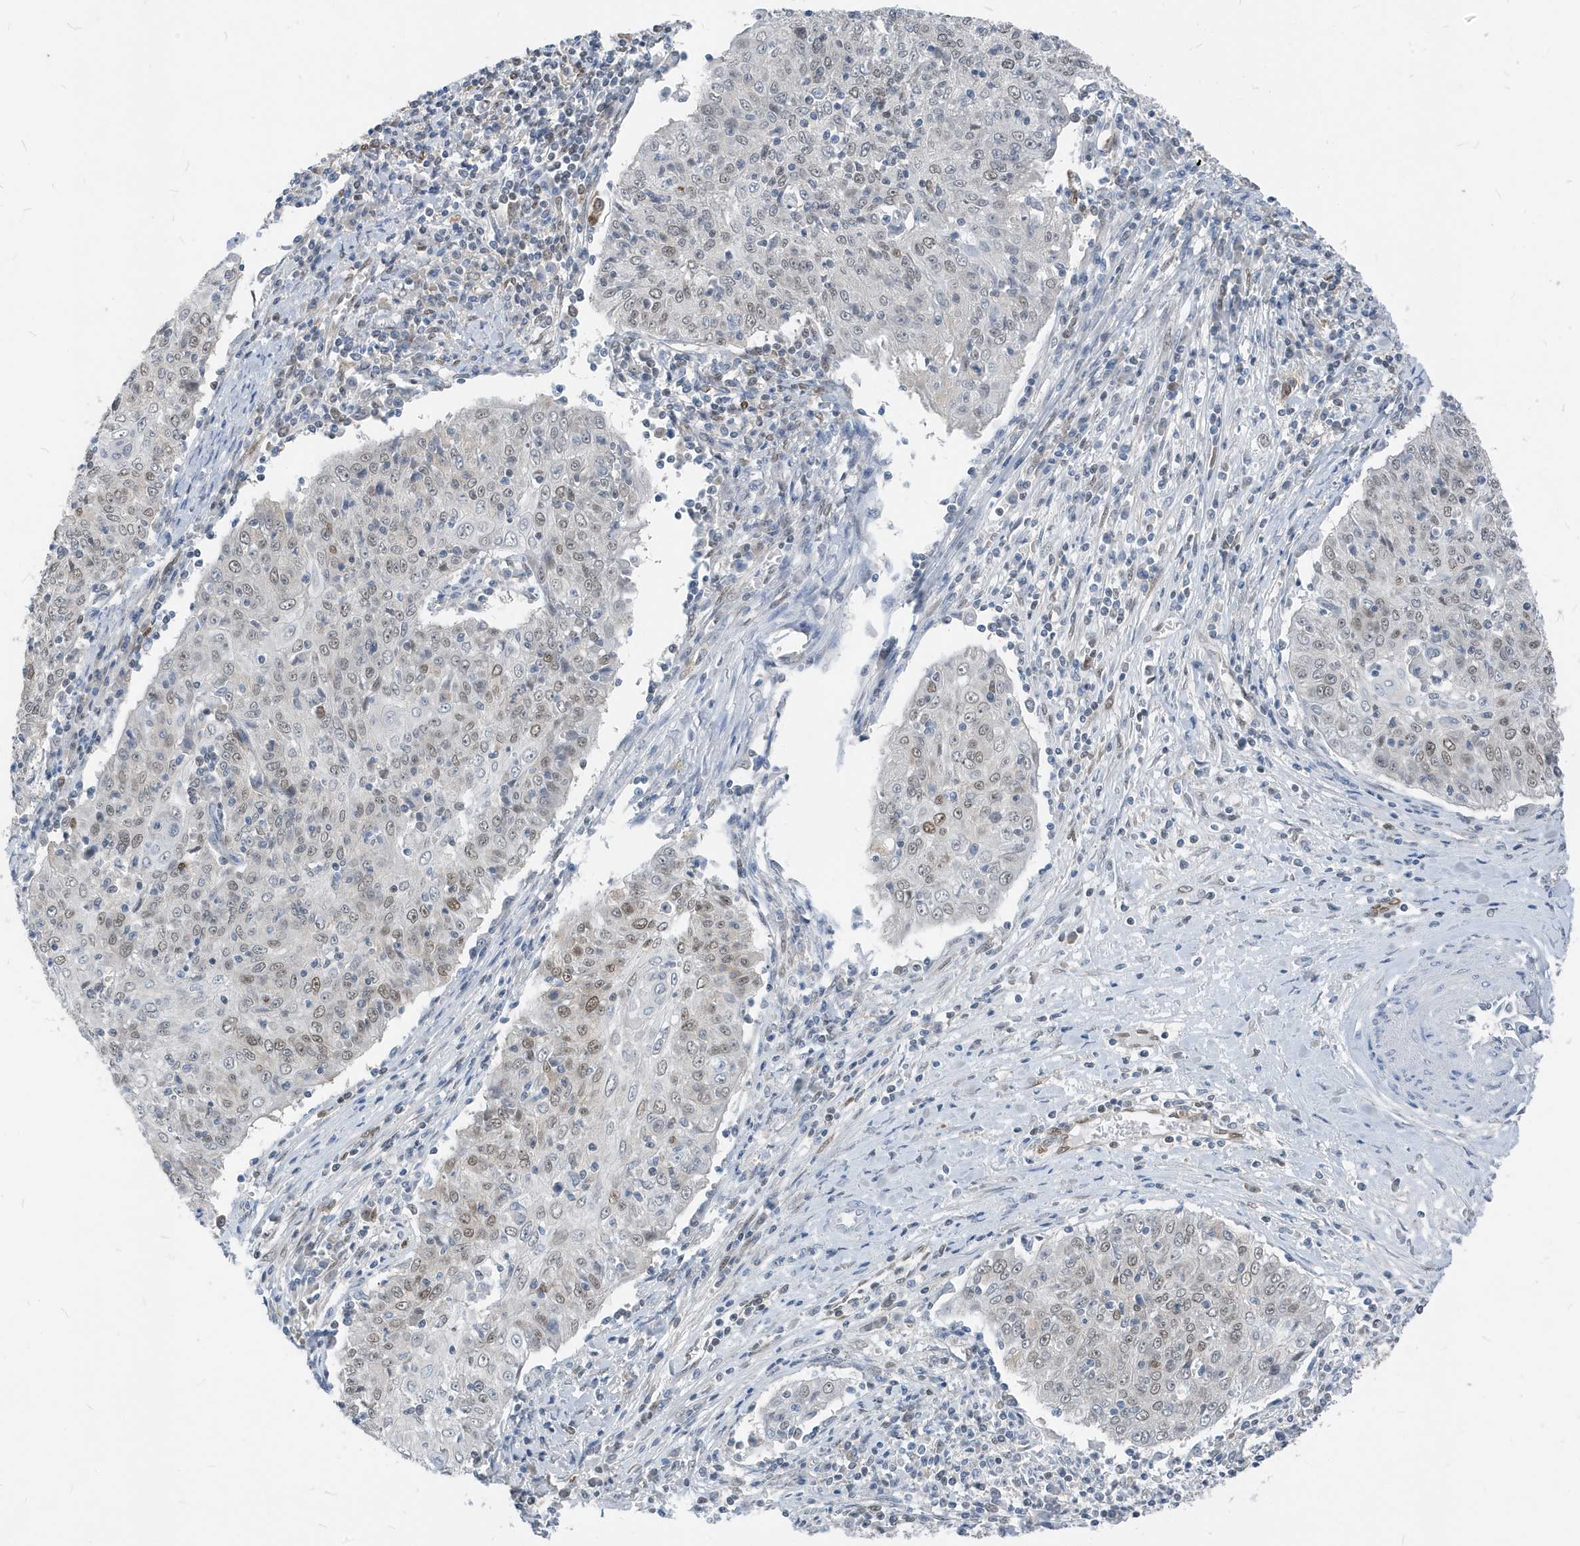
{"staining": {"intensity": "weak", "quantity": "<25%", "location": "nuclear"}, "tissue": "cervical cancer", "cell_type": "Tumor cells", "image_type": "cancer", "snomed": [{"axis": "morphology", "description": "Squamous cell carcinoma, NOS"}, {"axis": "topography", "description": "Cervix"}], "caption": "High power microscopy histopathology image of an immunohistochemistry (IHC) micrograph of squamous cell carcinoma (cervical), revealing no significant expression in tumor cells.", "gene": "NCOA7", "patient": {"sex": "female", "age": 48}}